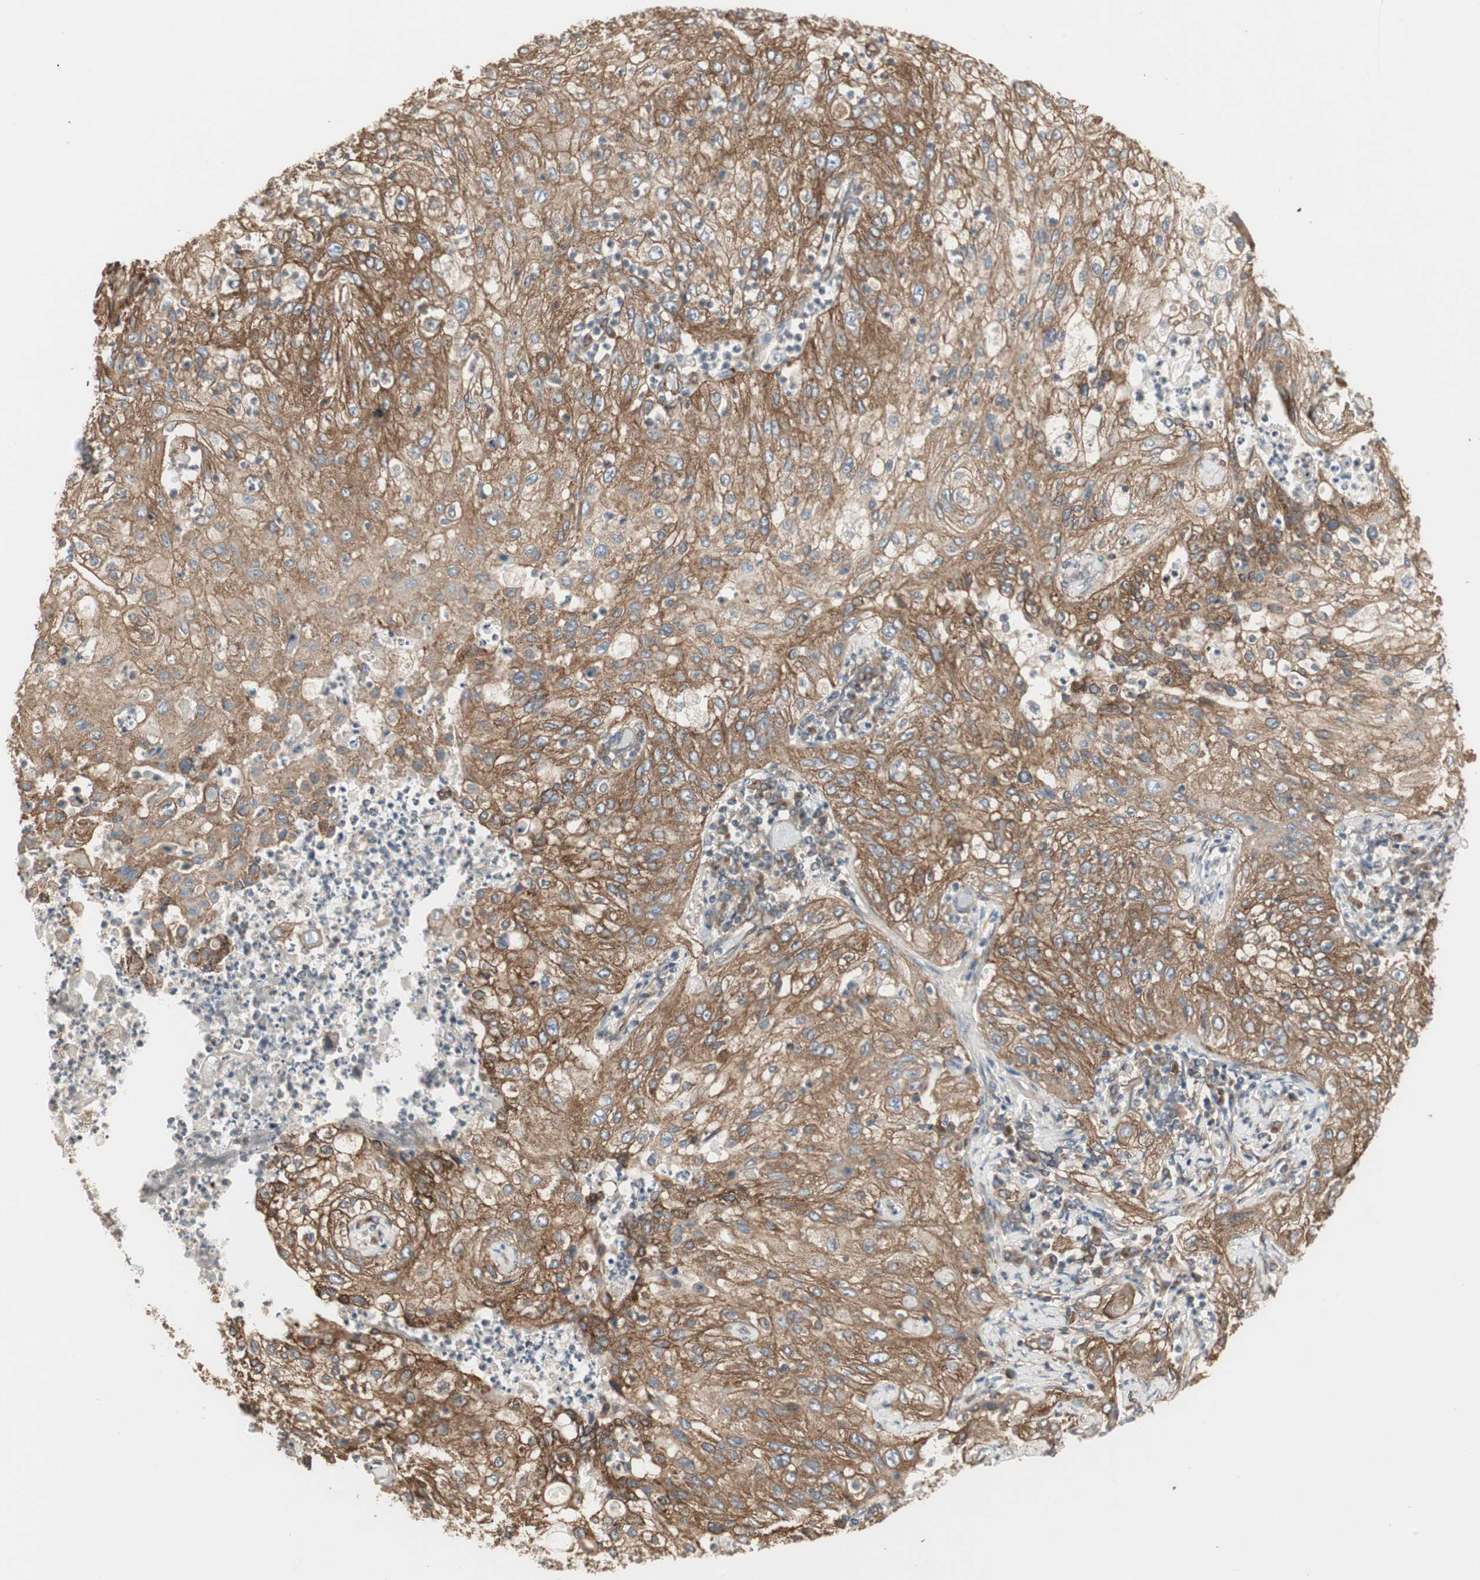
{"staining": {"intensity": "strong", "quantity": ">75%", "location": "cytoplasmic/membranous"}, "tissue": "lung cancer", "cell_type": "Tumor cells", "image_type": "cancer", "snomed": [{"axis": "morphology", "description": "Inflammation, NOS"}, {"axis": "morphology", "description": "Squamous cell carcinoma, NOS"}, {"axis": "topography", "description": "Lymph node"}, {"axis": "topography", "description": "Soft tissue"}, {"axis": "topography", "description": "Lung"}], "caption": "Lung cancer stained for a protein exhibits strong cytoplasmic/membranous positivity in tumor cells. (brown staining indicates protein expression, while blue staining denotes nuclei).", "gene": "H6PD", "patient": {"sex": "male", "age": 66}}